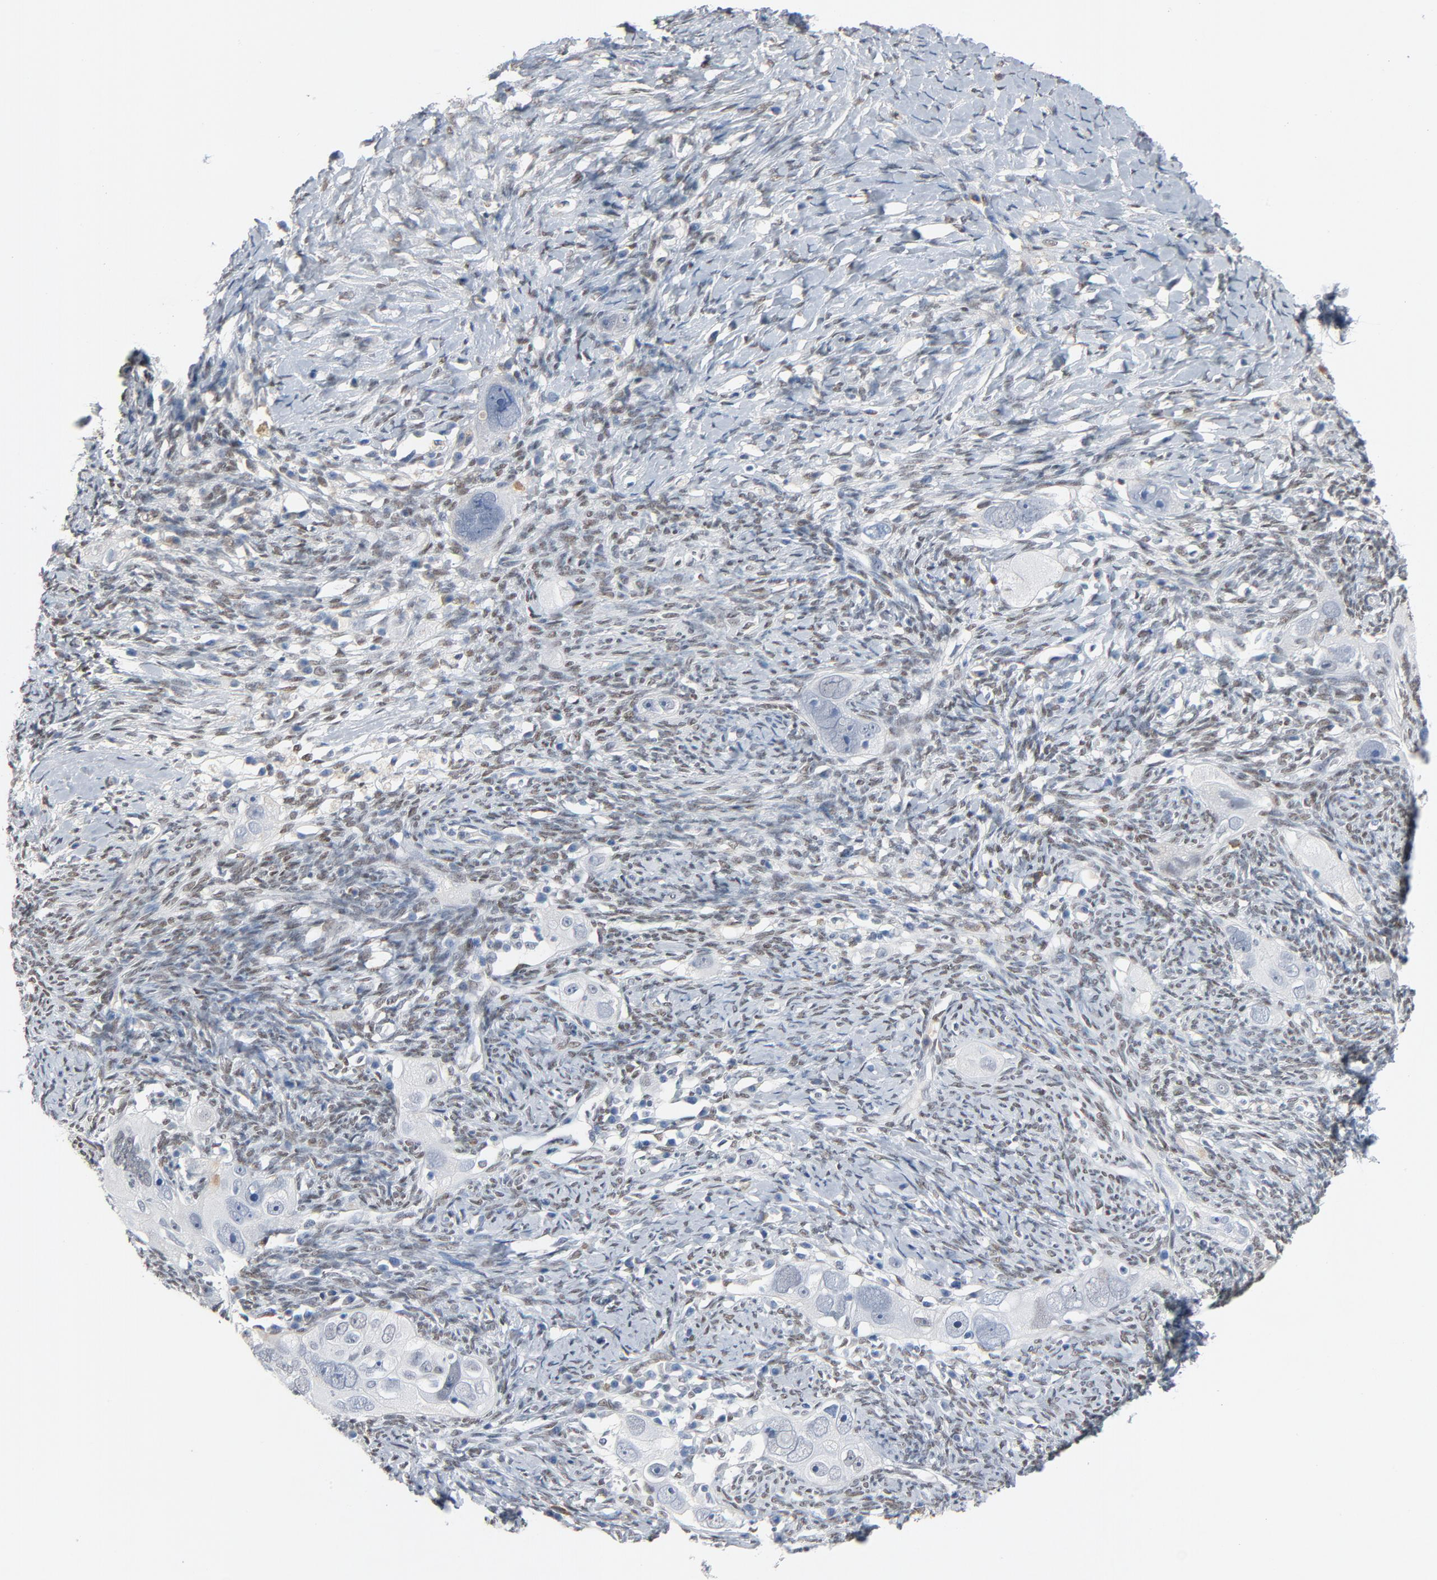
{"staining": {"intensity": "negative", "quantity": "none", "location": "none"}, "tissue": "ovarian cancer", "cell_type": "Tumor cells", "image_type": "cancer", "snomed": [{"axis": "morphology", "description": "Normal tissue, NOS"}, {"axis": "morphology", "description": "Cystadenocarcinoma, serous, NOS"}, {"axis": "topography", "description": "Ovary"}], "caption": "A micrograph of ovarian cancer stained for a protein reveals no brown staining in tumor cells.", "gene": "FOXP1", "patient": {"sex": "female", "age": 62}}